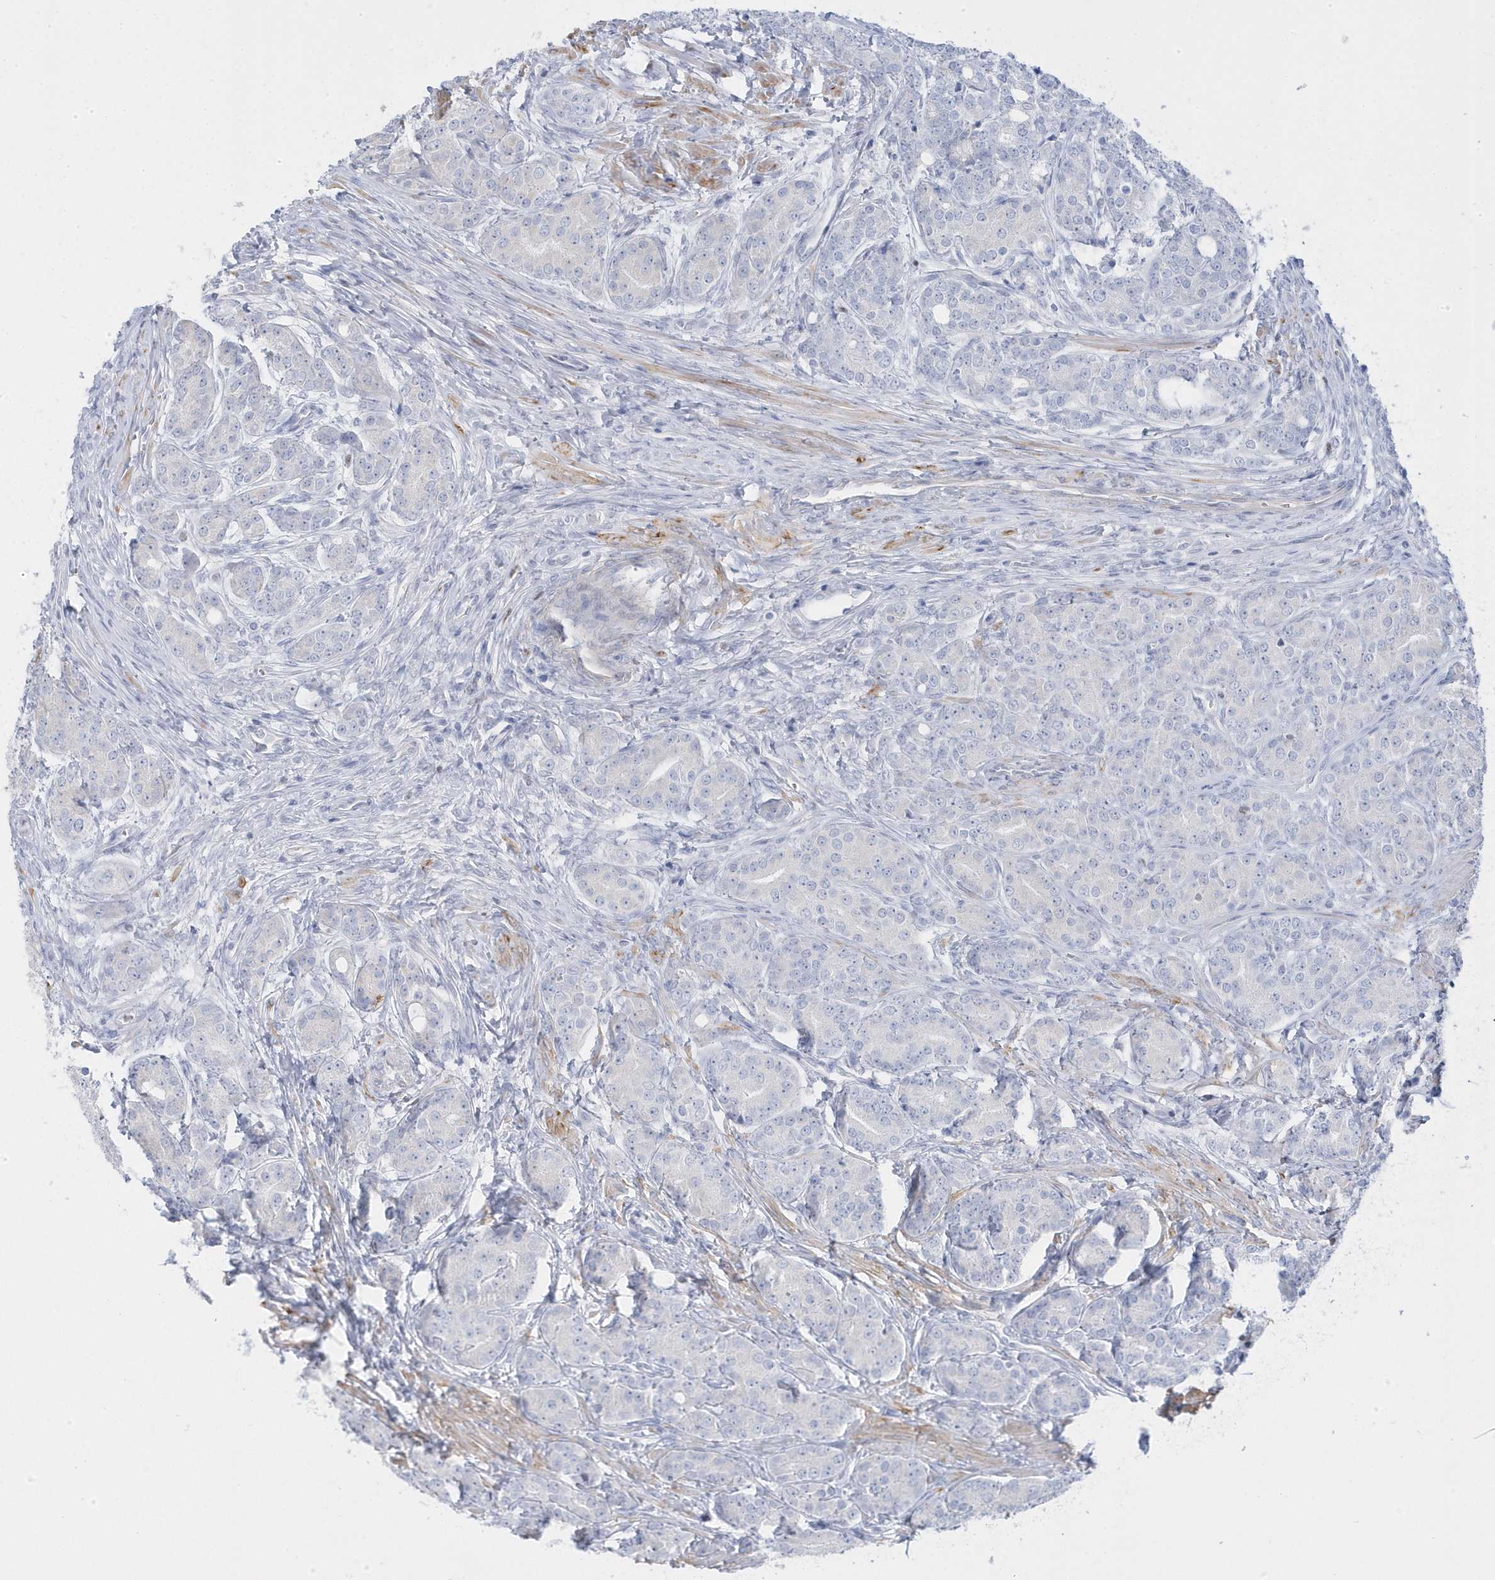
{"staining": {"intensity": "negative", "quantity": "none", "location": "none"}, "tissue": "prostate cancer", "cell_type": "Tumor cells", "image_type": "cancer", "snomed": [{"axis": "morphology", "description": "Adenocarcinoma, High grade"}, {"axis": "topography", "description": "Prostate"}], "caption": "Image shows no protein positivity in tumor cells of adenocarcinoma (high-grade) (prostate) tissue.", "gene": "GTPBP6", "patient": {"sex": "male", "age": 62}}